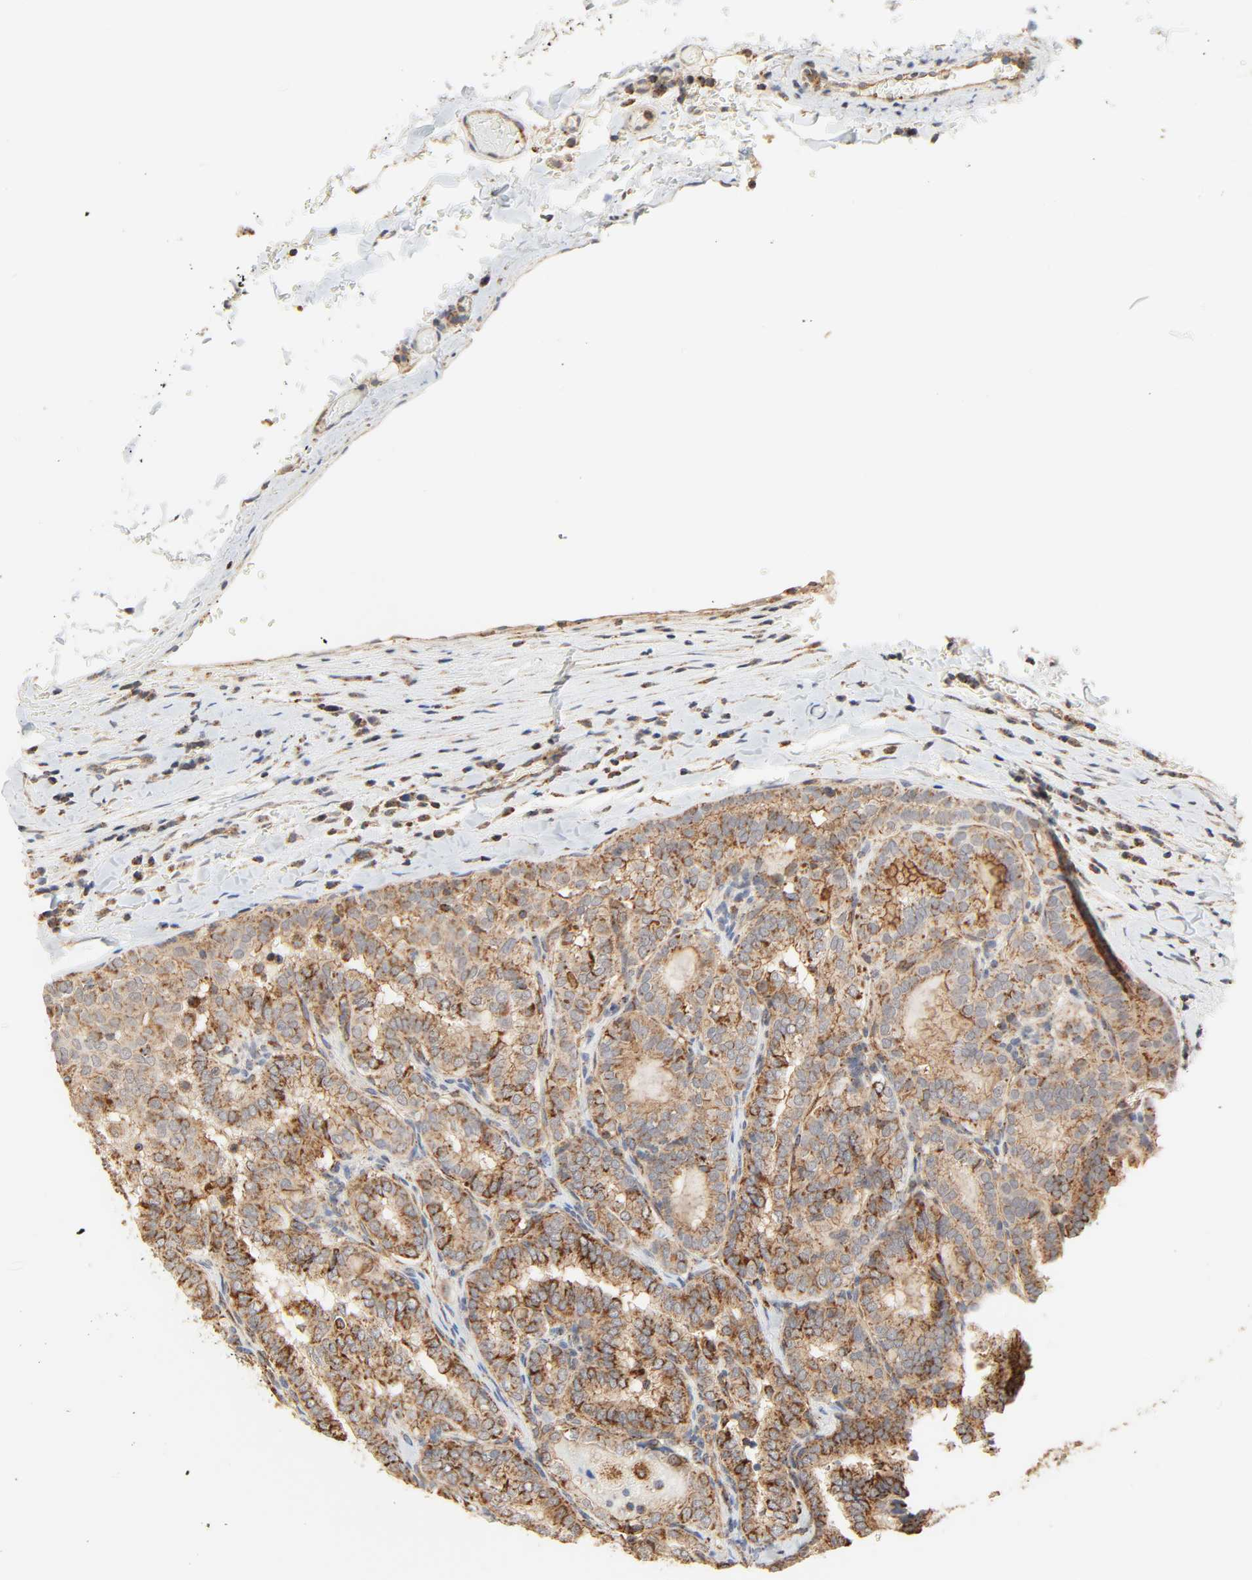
{"staining": {"intensity": "strong", "quantity": ">75%", "location": "cytoplasmic/membranous"}, "tissue": "thyroid cancer", "cell_type": "Tumor cells", "image_type": "cancer", "snomed": [{"axis": "morphology", "description": "Papillary adenocarcinoma, NOS"}, {"axis": "topography", "description": "Thyroid gland"}], "caption": "Immunohistochemical staining of thyroid papillary adenocarcinoma reveals high levels of strong cytoplasmic/membranous staining in approximately >75% of tumor cells.", "gene": "ZMAT5", "patient": {"sex": "female", "age": 30}}